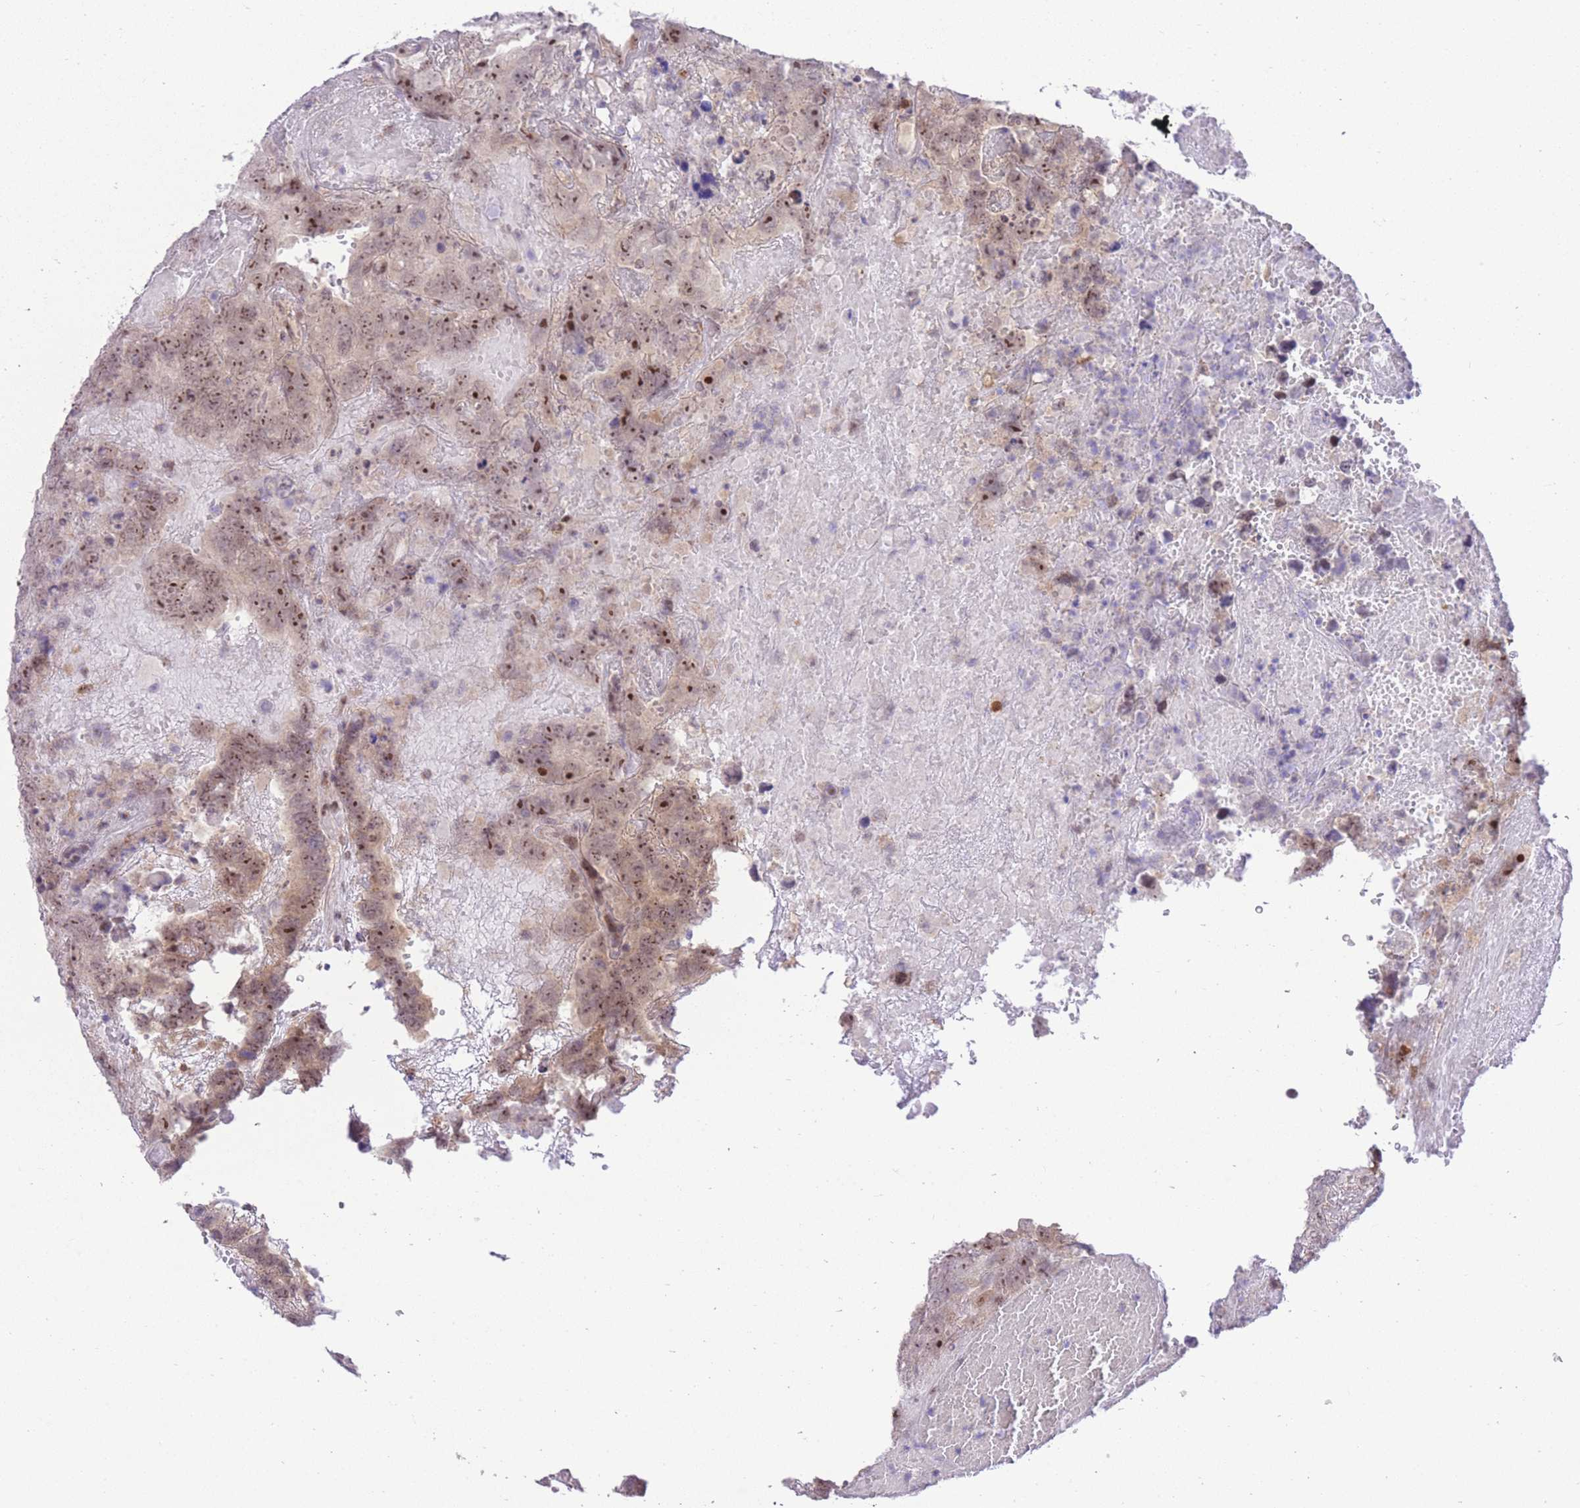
{"staining": {"intensity": "moderate", "quantity": ">75%", "location": "nuclear"}, "tissue": "testis cancer", "cell_type": "Tumor cells", "image_type": "cancer", "snomed": [{"axis": "morphology", "description": "Carcinoma, Embryonal, NOS"}, {"axis": "topography", "description": "Testis"}], "caption": "Brown immunohistochemical staining in testis cancer (embryonal carcinoma) displays moderate nuclear expression in approximately >75% of tumor cells. (DAB IHC with brightfield microscopy, high magnification).", "gene": "STK39", "patient": {"sex": "male", "age": 45}}